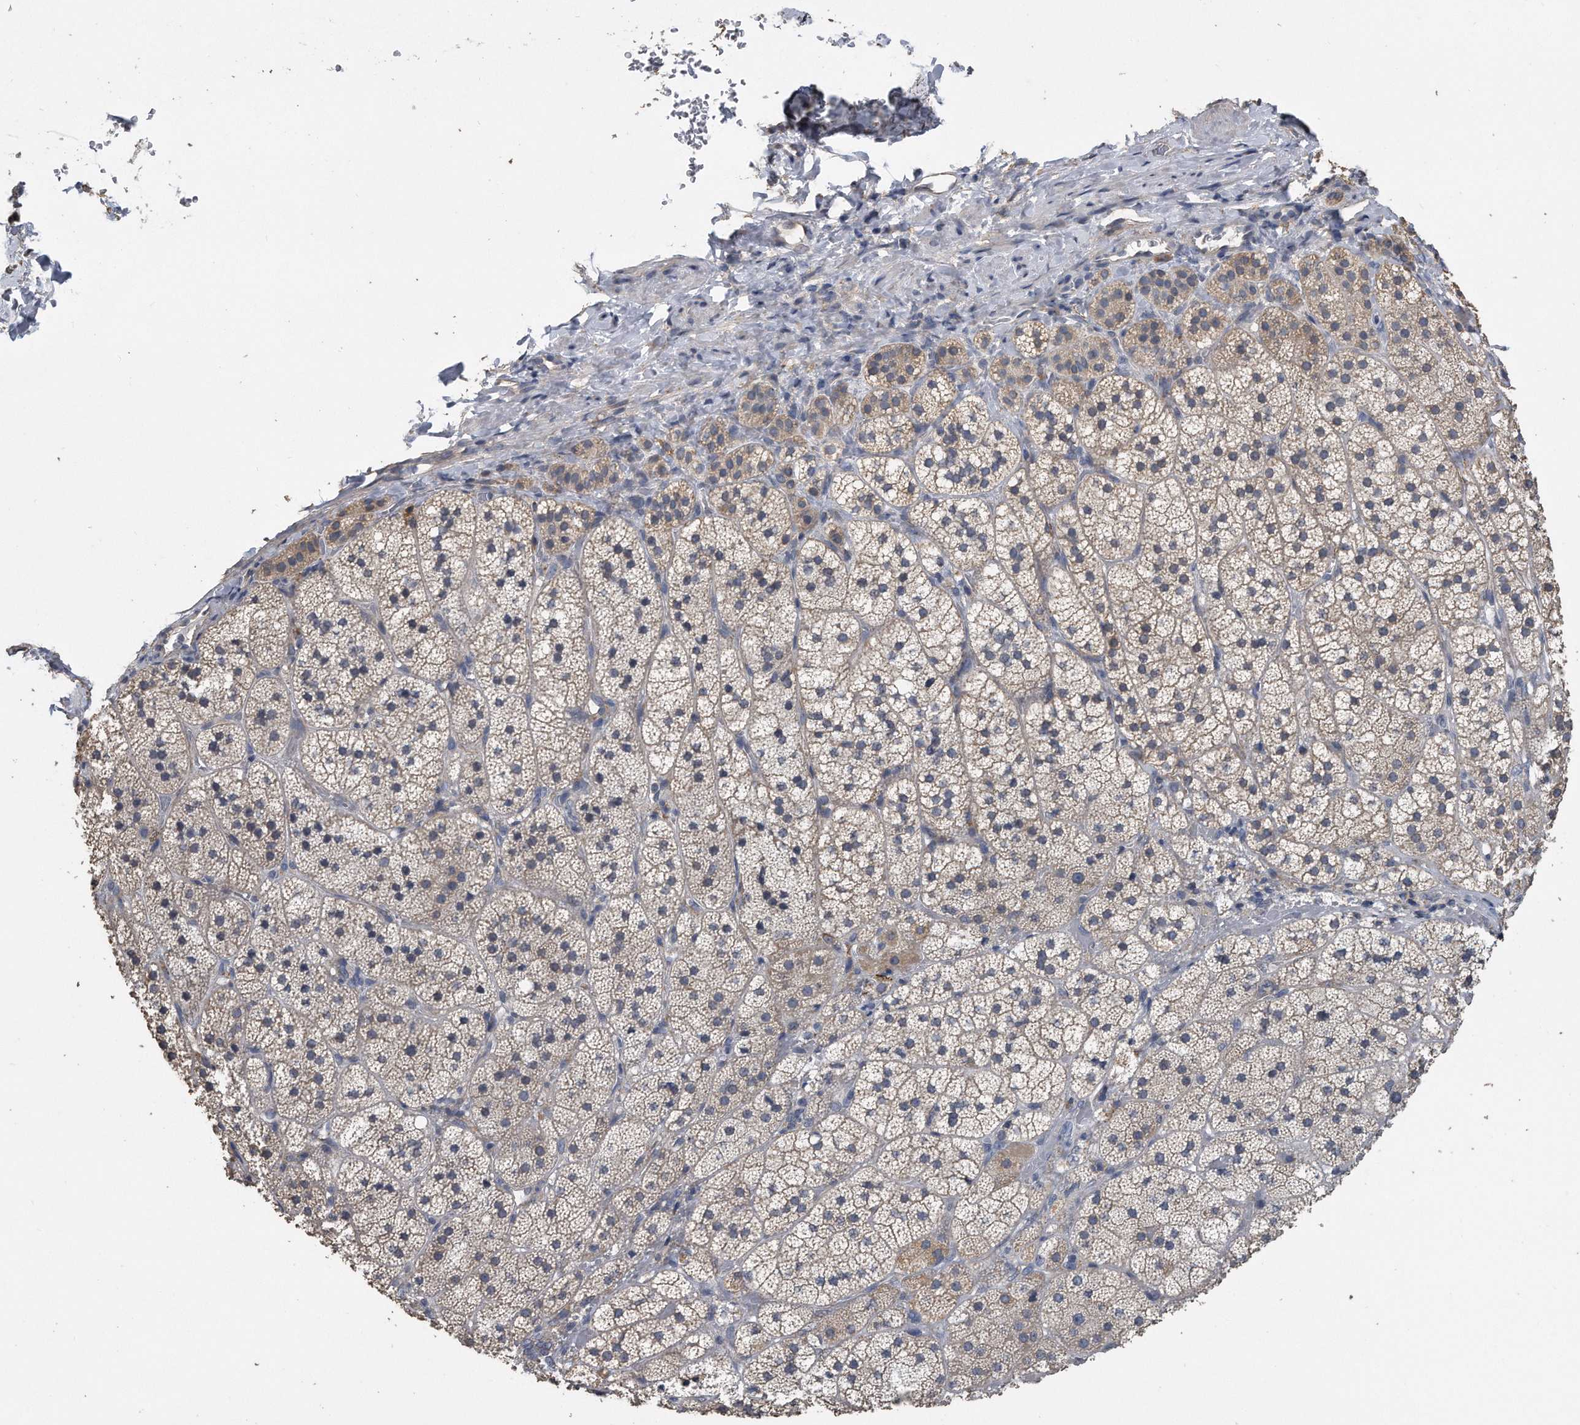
{"staining": {"intensity": "weak", "quantity": "25%-75%", "location": "cytoplasmic/membranous"}, "tissue": "adrenal gland", "cell_type": "Glandular cells", "image_type": "normal", "snomed": [{"axis": "morphology", "description": "Normal tissue, NOS"}, {"axis": "topography", "description": "Adrenal gland"}], "caption": "Immunohistochemical staining of benign adrenal gland reveals low levels of weak cytoplasmic/membranous expression in about 25%-75% of glandular cells.", "gene": "PCLO", "patient": {"sex": "female", "age": 44}}